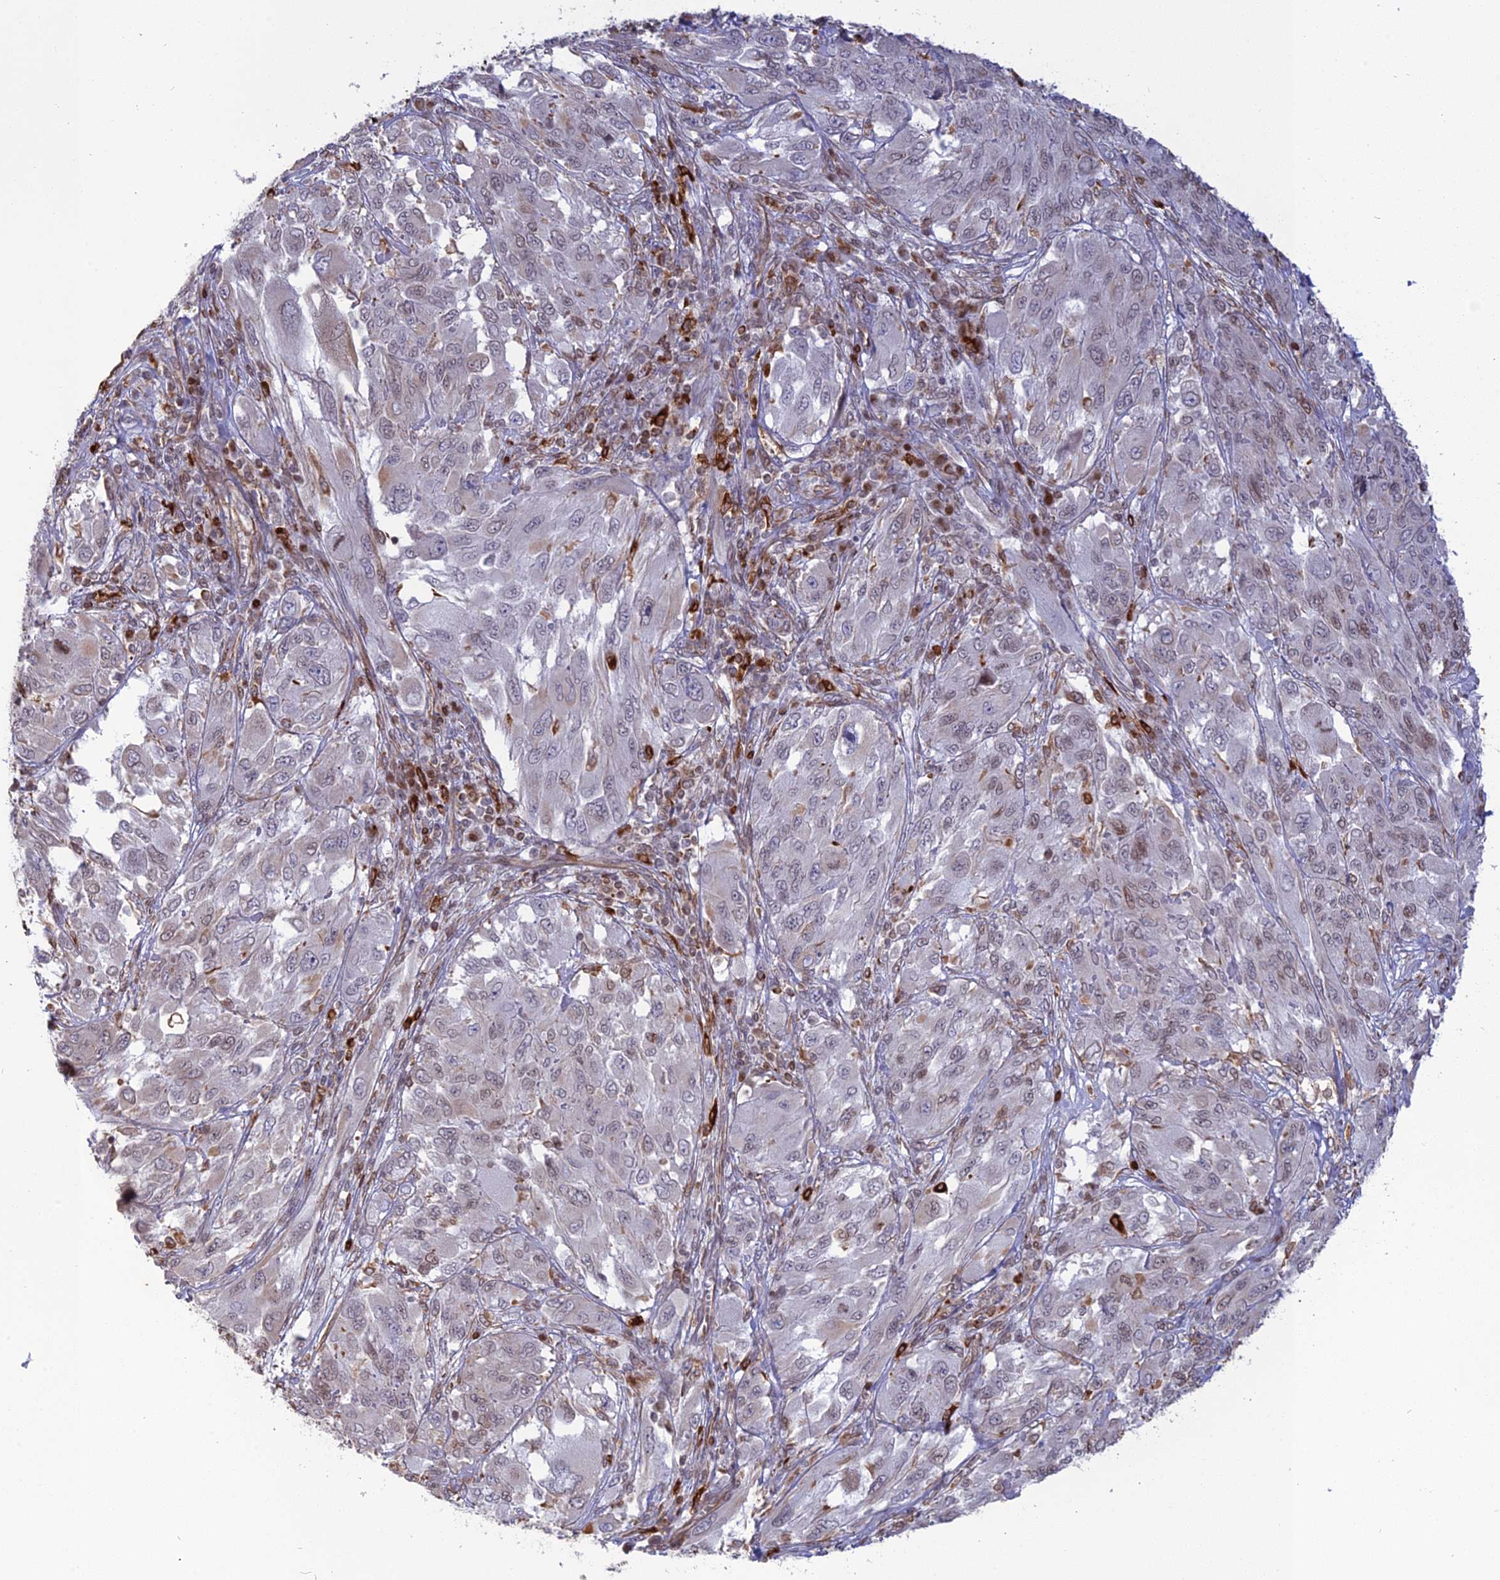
{"staining": {"intensity": "negative", "quantity": "none", "location": "none"}, "tissue": "melanoma", "cell_type": "Tumor cells", "image_type": "cancer", "snomed": [{"axis": "morphology", "description": "Malignant melanoma, NOS"}, {"axis": "topography", "description": "Skin"}], "caption": "This image is of malignant melanoma stained with immunohistochemistry to label a protein in brown with the nuclei are counter-stained blue. There is no expression in tumor cells.", "gene": "APOBR", "patient": {"sex": "female", "age": 91}}